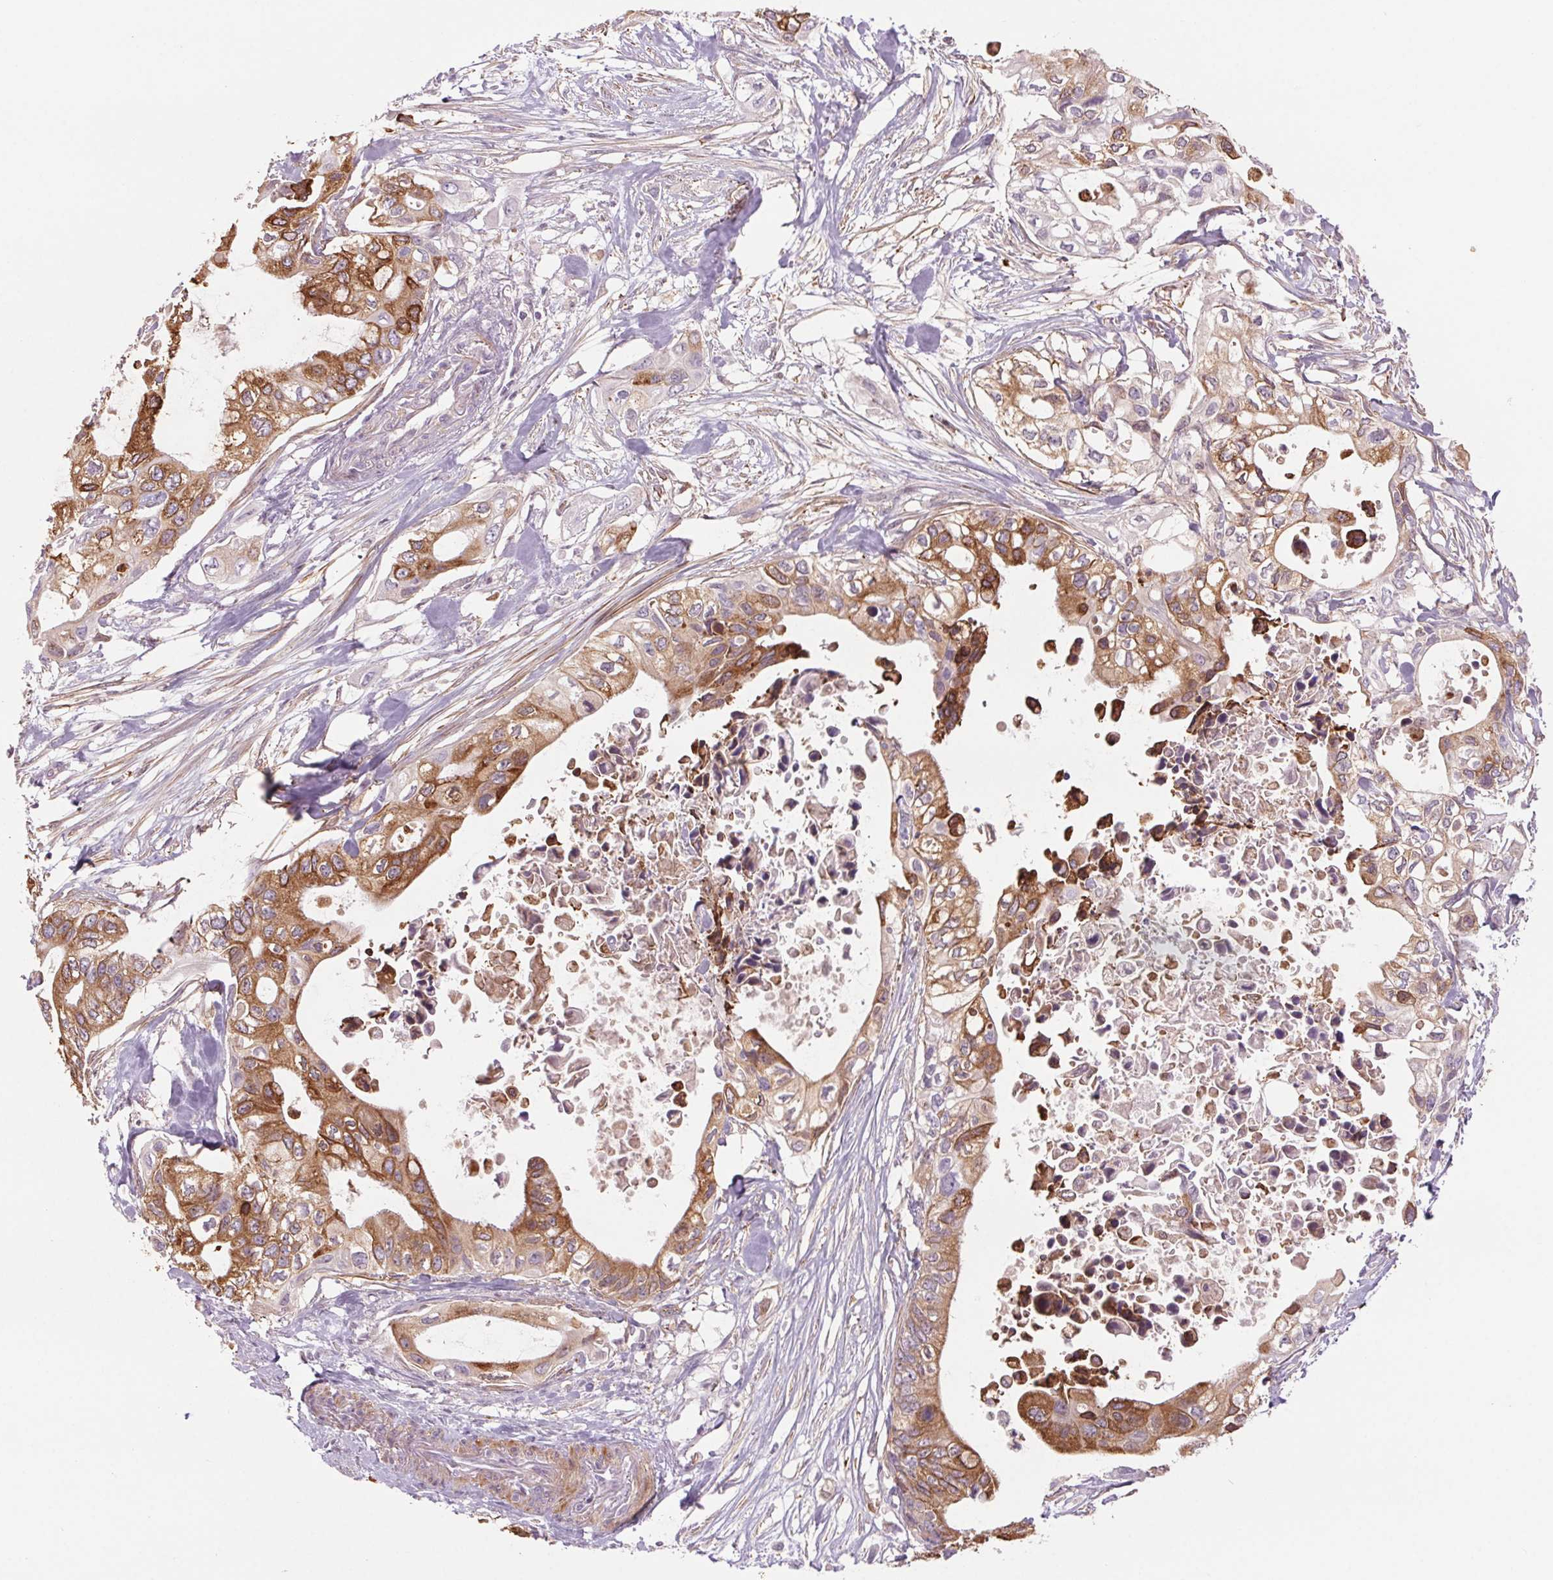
{"staining": {"intensity": "moderate", "quantity": ">75%", "location": "cytoplasmic/membranous"}, "tissue": "pancreatic cancer", "cell_type": "Tumor cells", "image_type": "cancer", "snomed": [{"axis": "morphology", "description": "Adenocarcinoma, NOS"}, {"axis": "topography", "description": "Pancreas"}], "caption": "IHC photomicrograph of adenocarcinoma (pancreatic) stained for a protein (brown), which shows medium levels of moderate cytoplasmic/membranous staining in approximately >75% of tumor cells.", "gene": "HHLA2", "patient": {"sex": "female", "age": 63}}